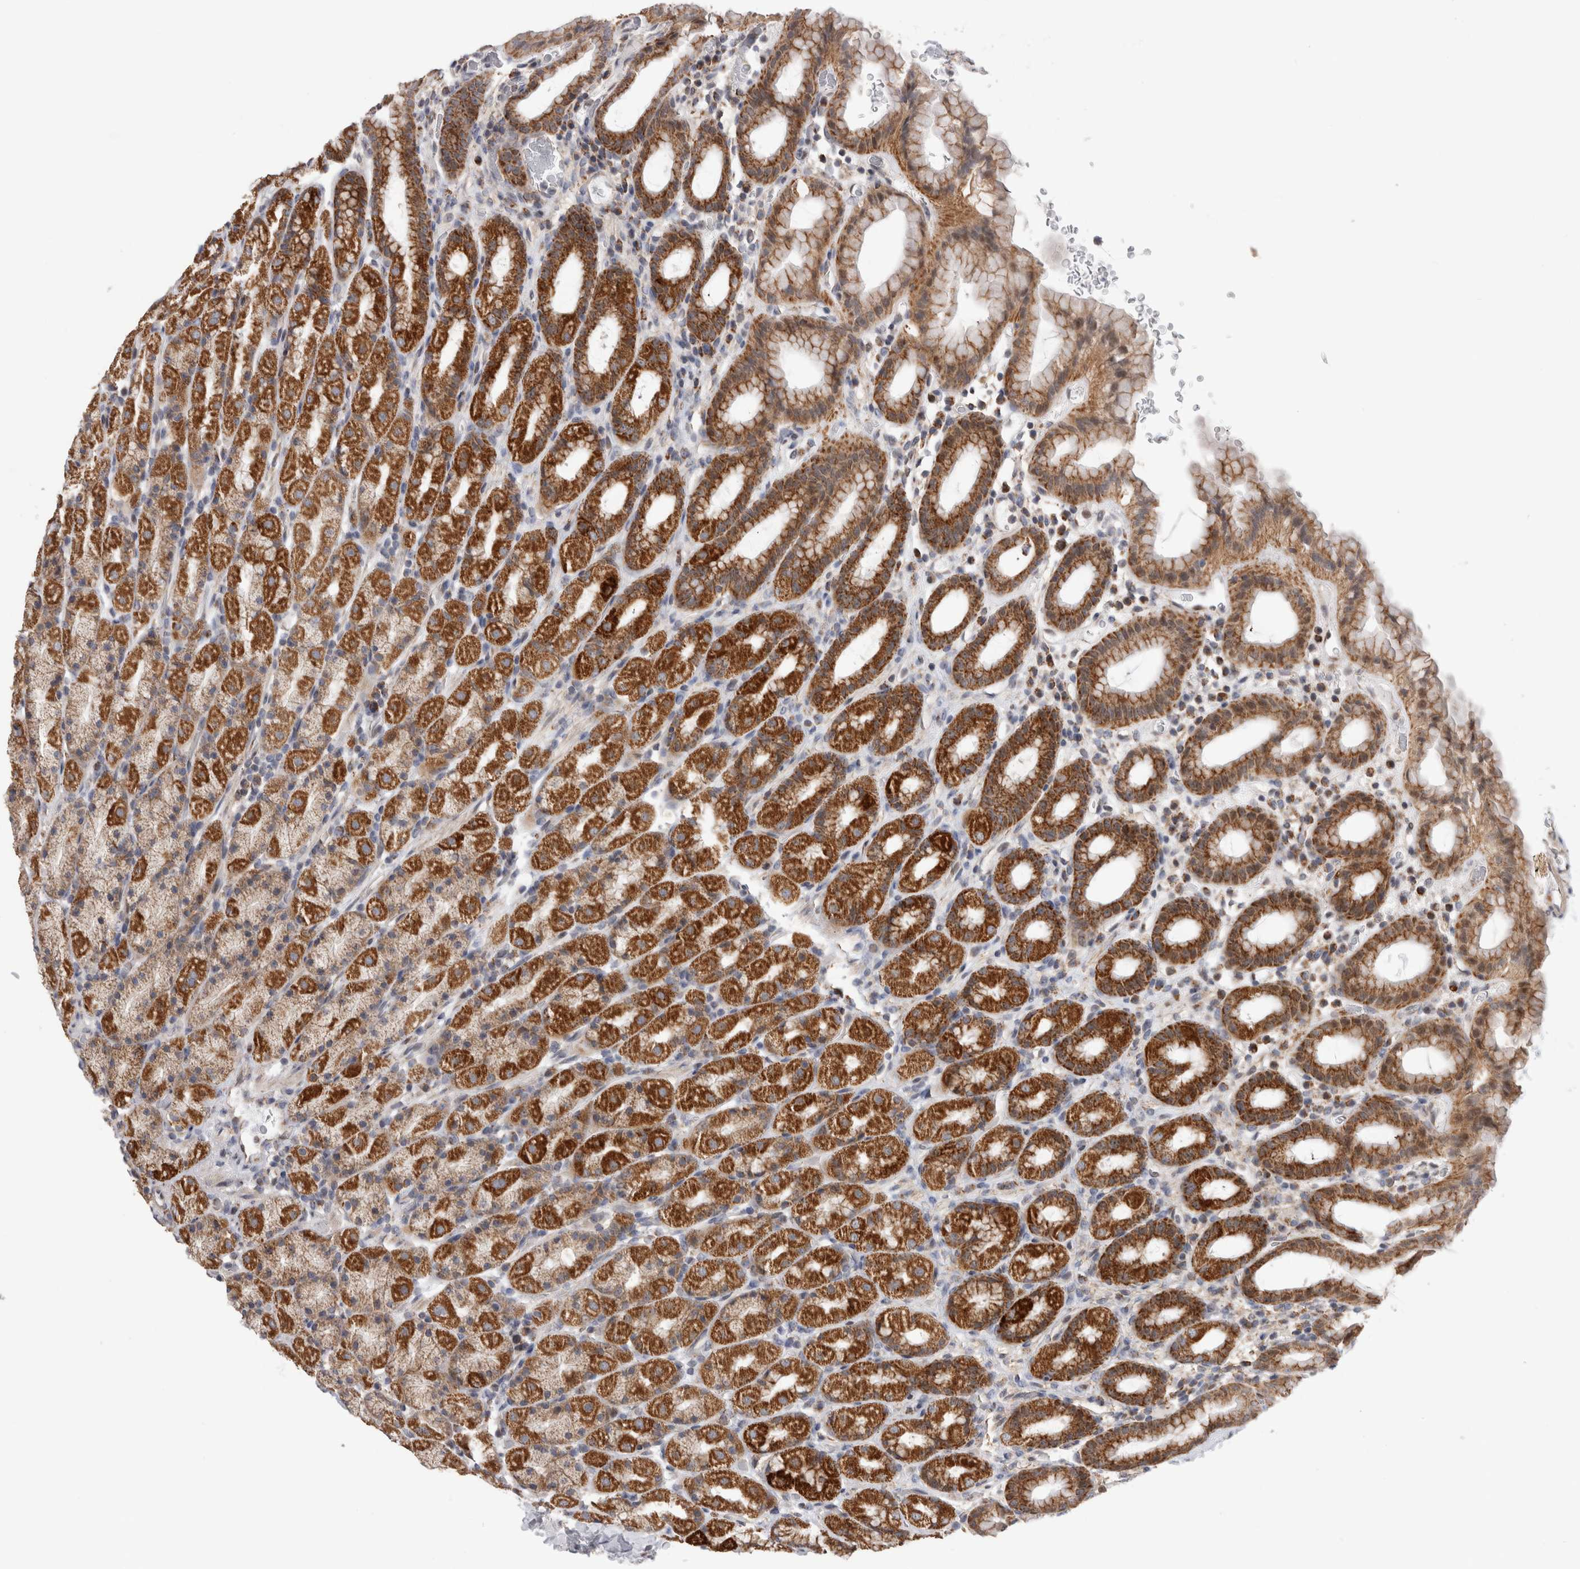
{"staining": {"intensity": "strong", "quantity": ">75%", "location": "cytoplasmic/membranous"}, "tissue": "stomach", "cell_type": "Glandular cells", "image_type": "normal", "snomed": [{"axis": "morphology", "description": "Normal tissue, NOS"}, {"axis": "topography", "description": "Stomach, upper"}], "caption": "Protein expression analysis of benign human stomach reveals strong cytoplasmic/membranous expression in about >75% of glandular cells. (DAB IHC with brightfield microscopy, high magnification).", "gene": "MRPL37", "patient": {"sex": "male", "age": 68}}